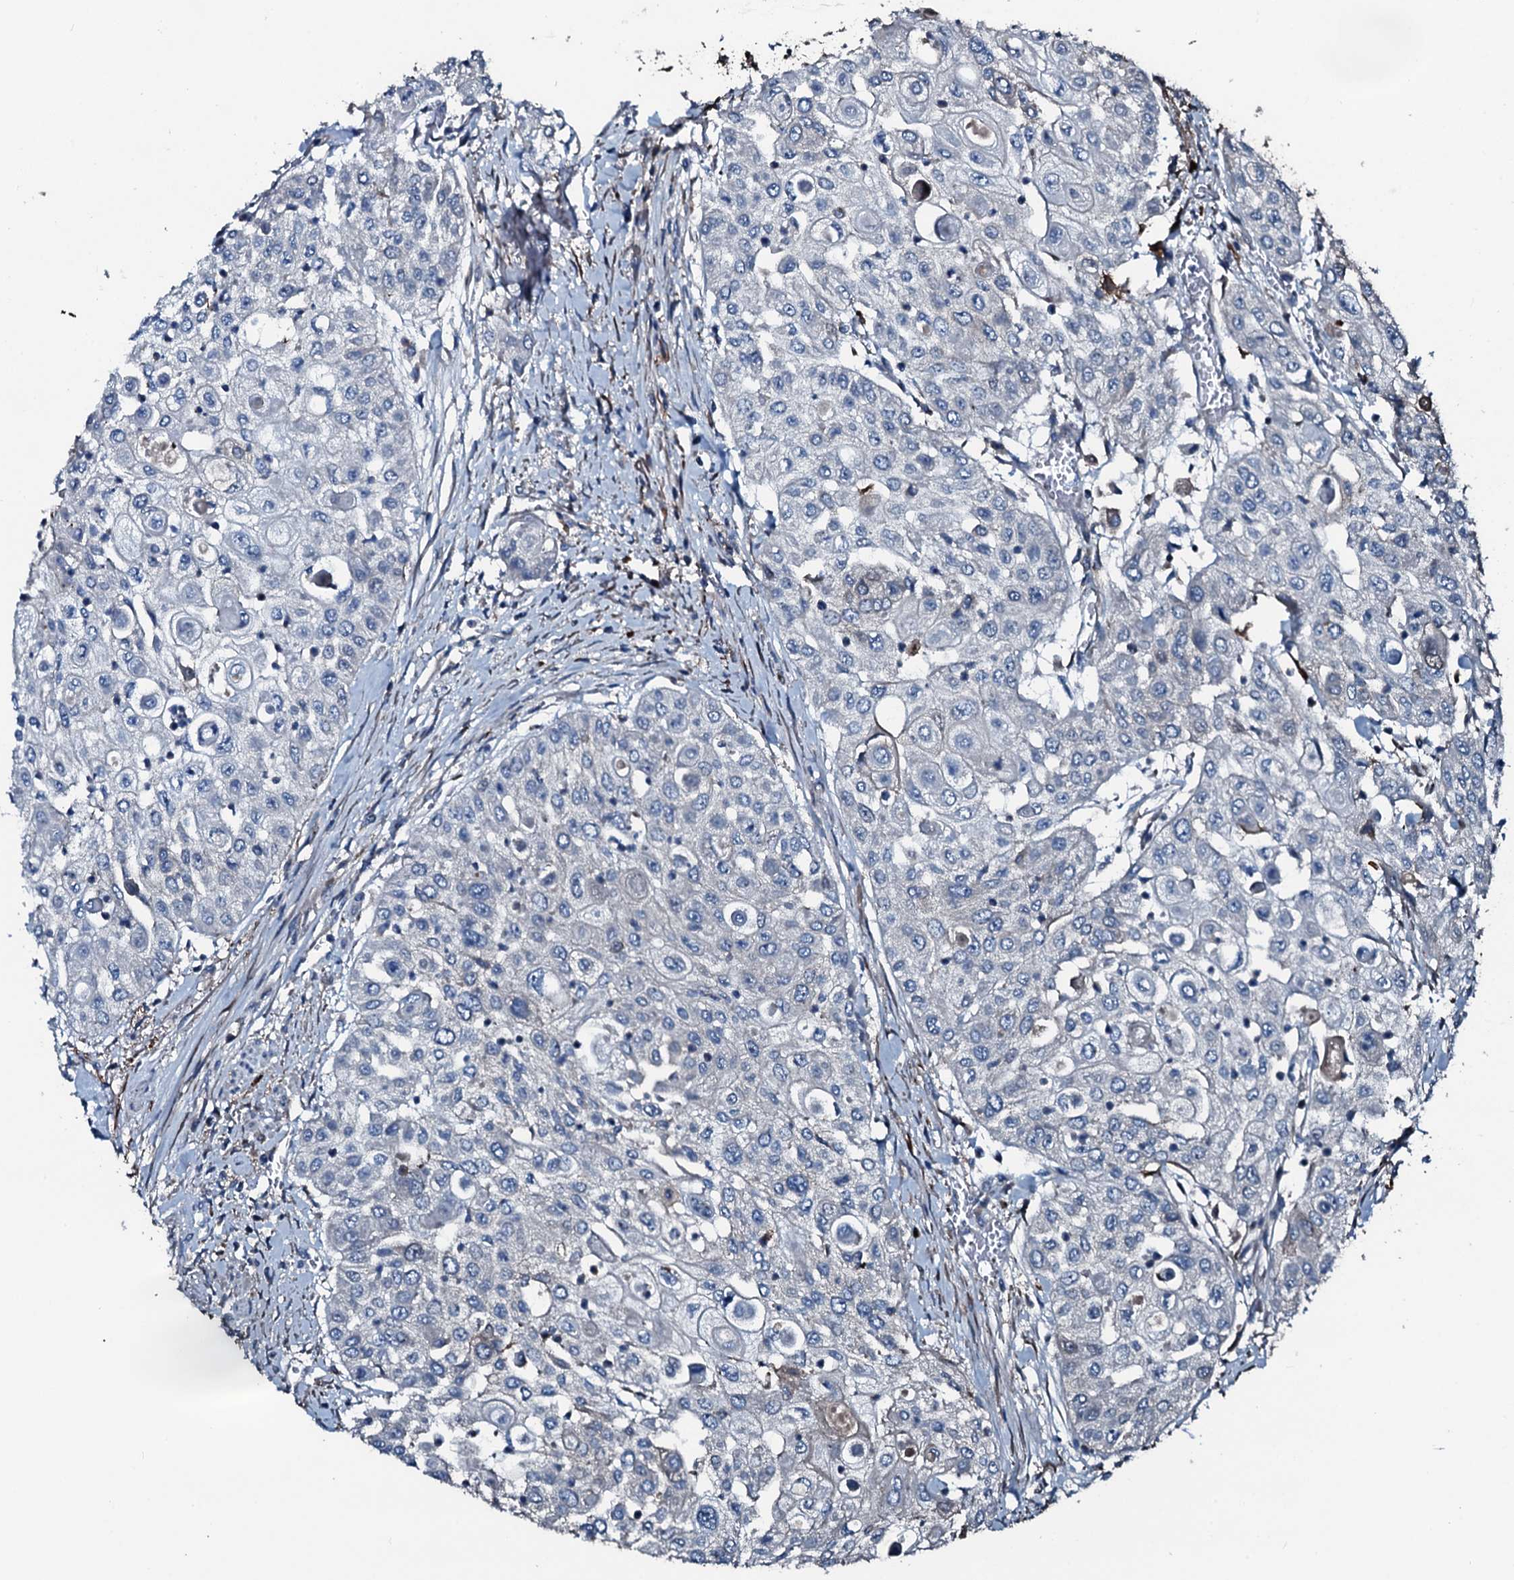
{"staining": {"intensity": "negative", "quantity": "none", "location": "none"}, "tissue": "urothelial cancer", "cell_type": "Tumor cells", "image_type": "cancer", "snomed": [{"axis": "morphology", "description": "Urothelial carcinoma, High grade"}, {"axis": "topography", "description": "Urinary bladder"}], "caption": "Human urothelial cancer stained for a protein using immunohistochemistry (IHC) exhibits no expression in tumor cells.", "gene": "AARS1", "patient": {"sex": "female", "age": 79}}